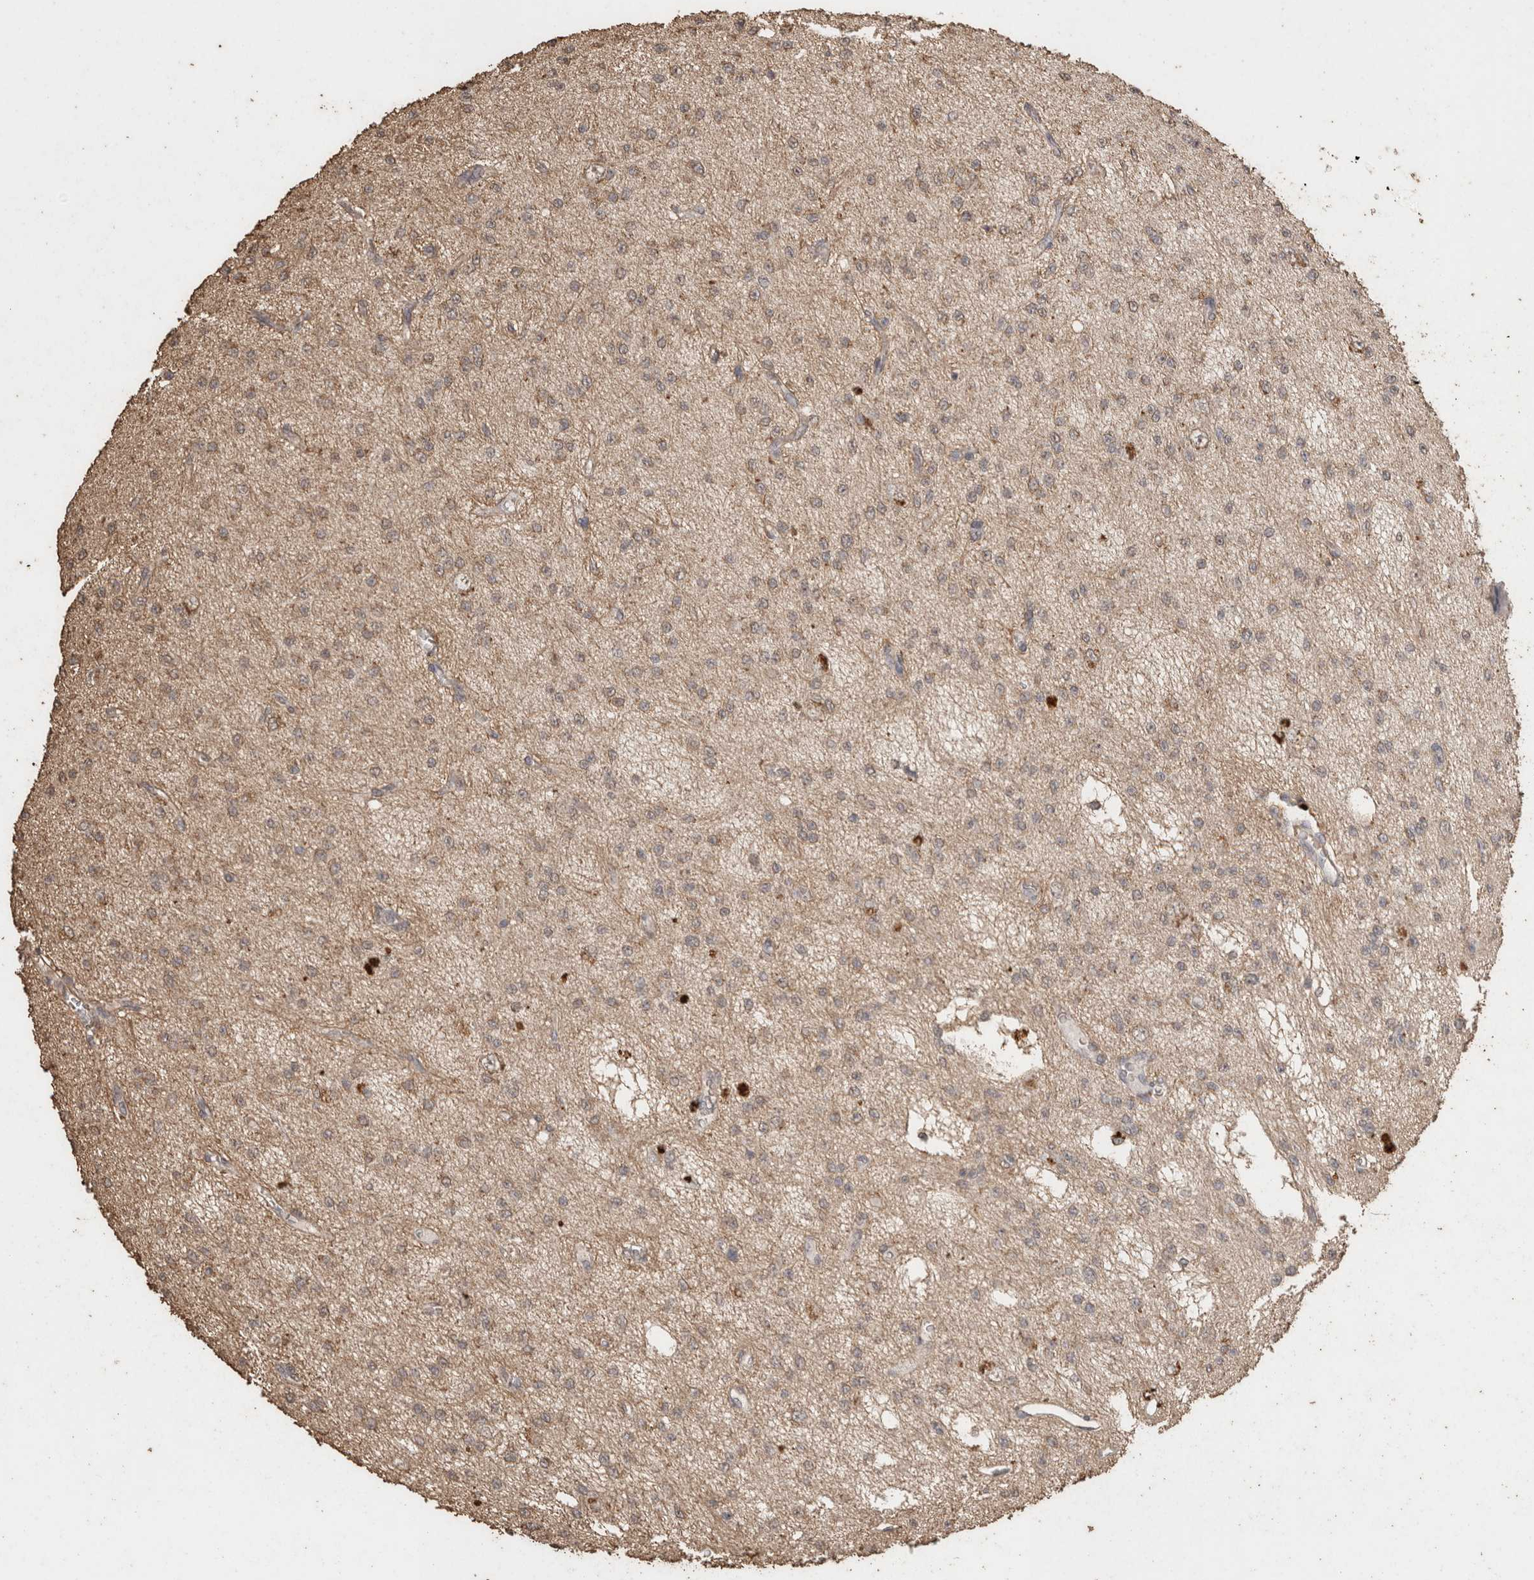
{"staining": {"intensity": "weak", "quantity": ">75%", "location": "cytoplasmic/membranous"}, "tissue": "glioma", "cell_type": "Tumor cells", "image_type": "cancer", "snomed": [{"axis": "morphology", "description": "Glioma, malignant, Low grade"}, {"axis": "topography", "description": "Brain"}], "caption": "Immunohistochemical staining of human malignant glioma (low-grade) demonstrates low levels of weak cytoplasmic/membranous protein expression in about >75% of tumor cells.", "gene": "CX3CL1", "patient": {"sex": "male", "age": 38}}